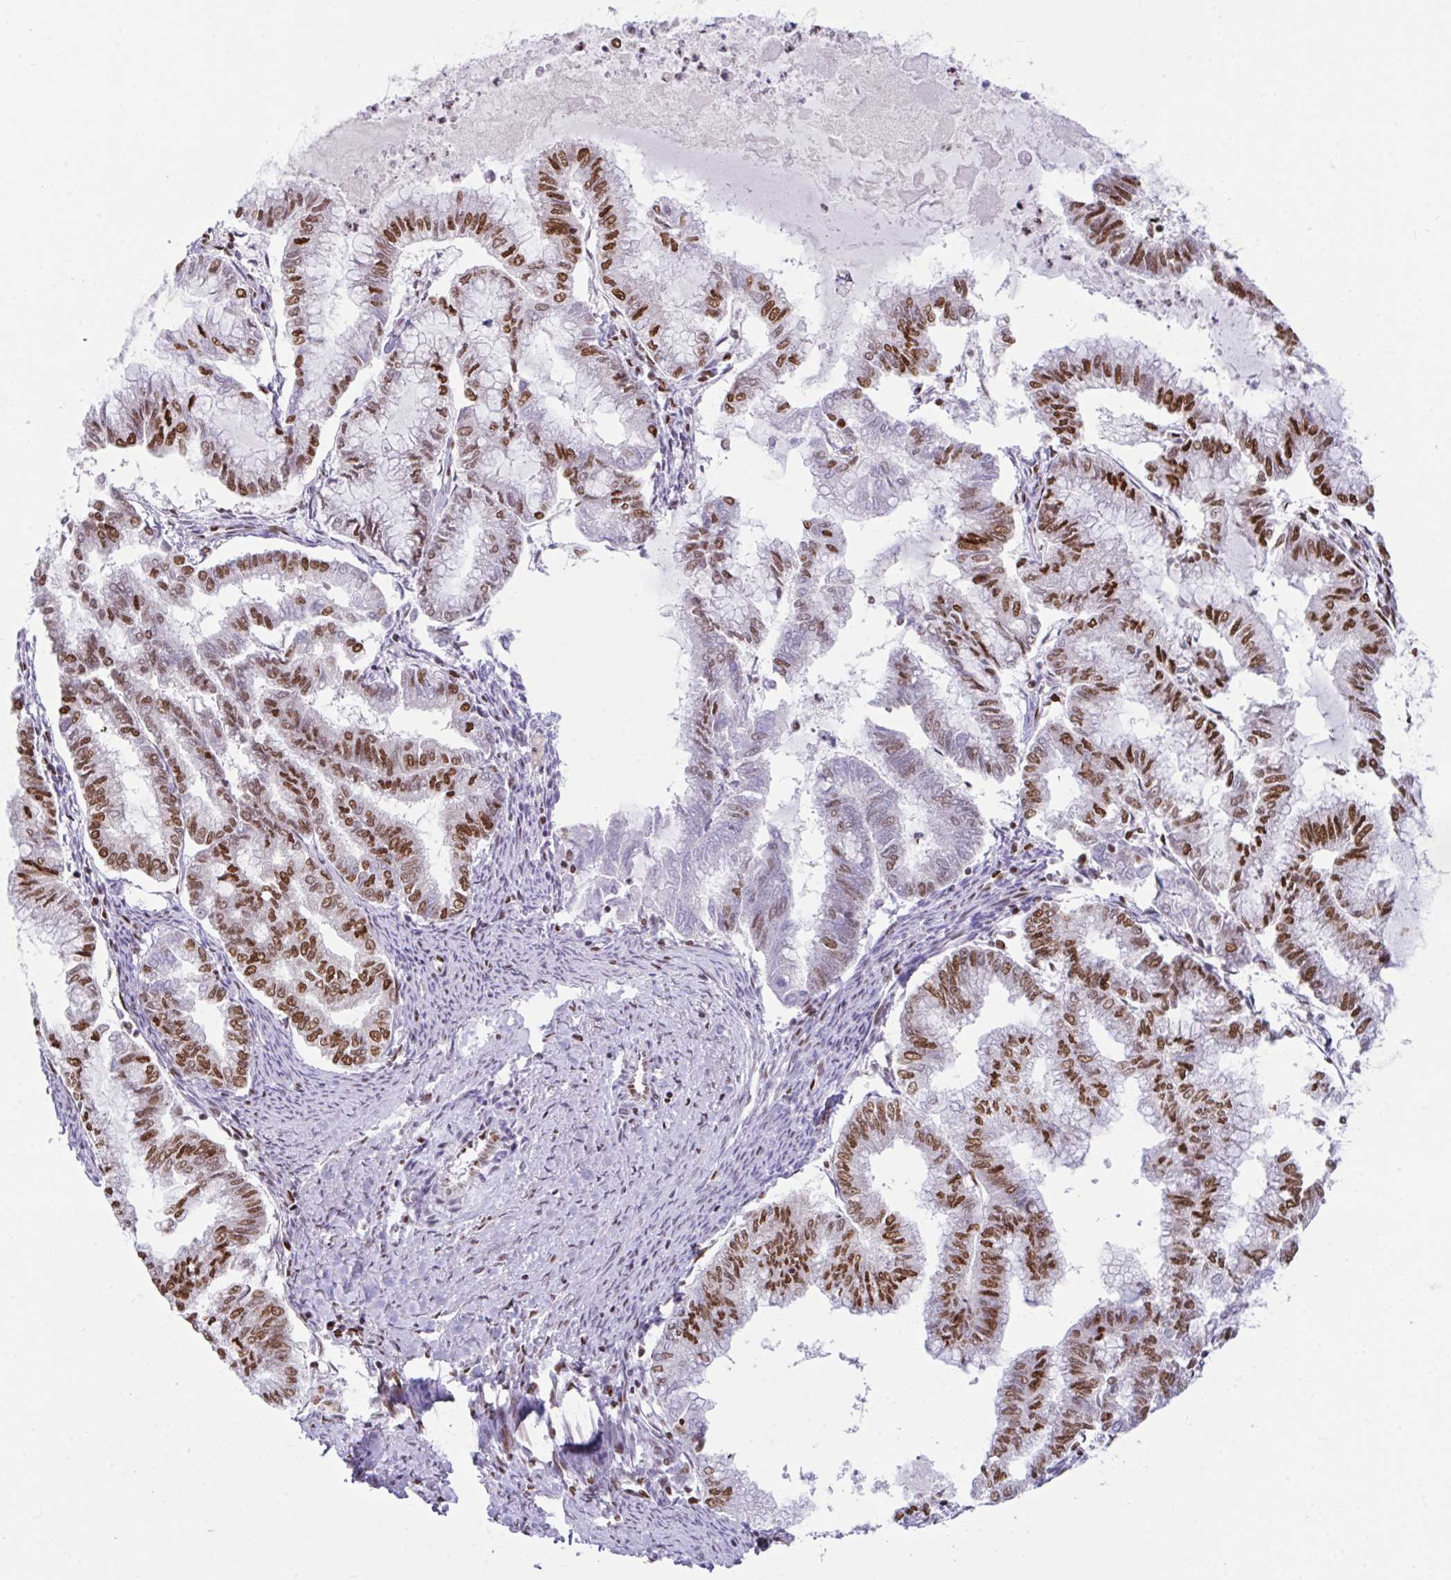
{"staining": {"intensity": "strong", "quantity": "25%-75%", "location": "nuclear"}, "tissue": "endometrial cancer", "cell_type": "Tumor cells", "image_type": "cancer", "snomed": [{"axis": "morphology", "description": "Adenocarcinoma, NOS"}, {"axis": "topography", "description": "Endometrium"}], "caption": "Strong nuclear protein staining is seen in about 25%-75% of tumor cells in endometrial cancer. The protein of interest is shown in brown color, while the nuclei are stained blue.", "gene": "CLP1", "patient": {"sex": "female", "age": 79}}